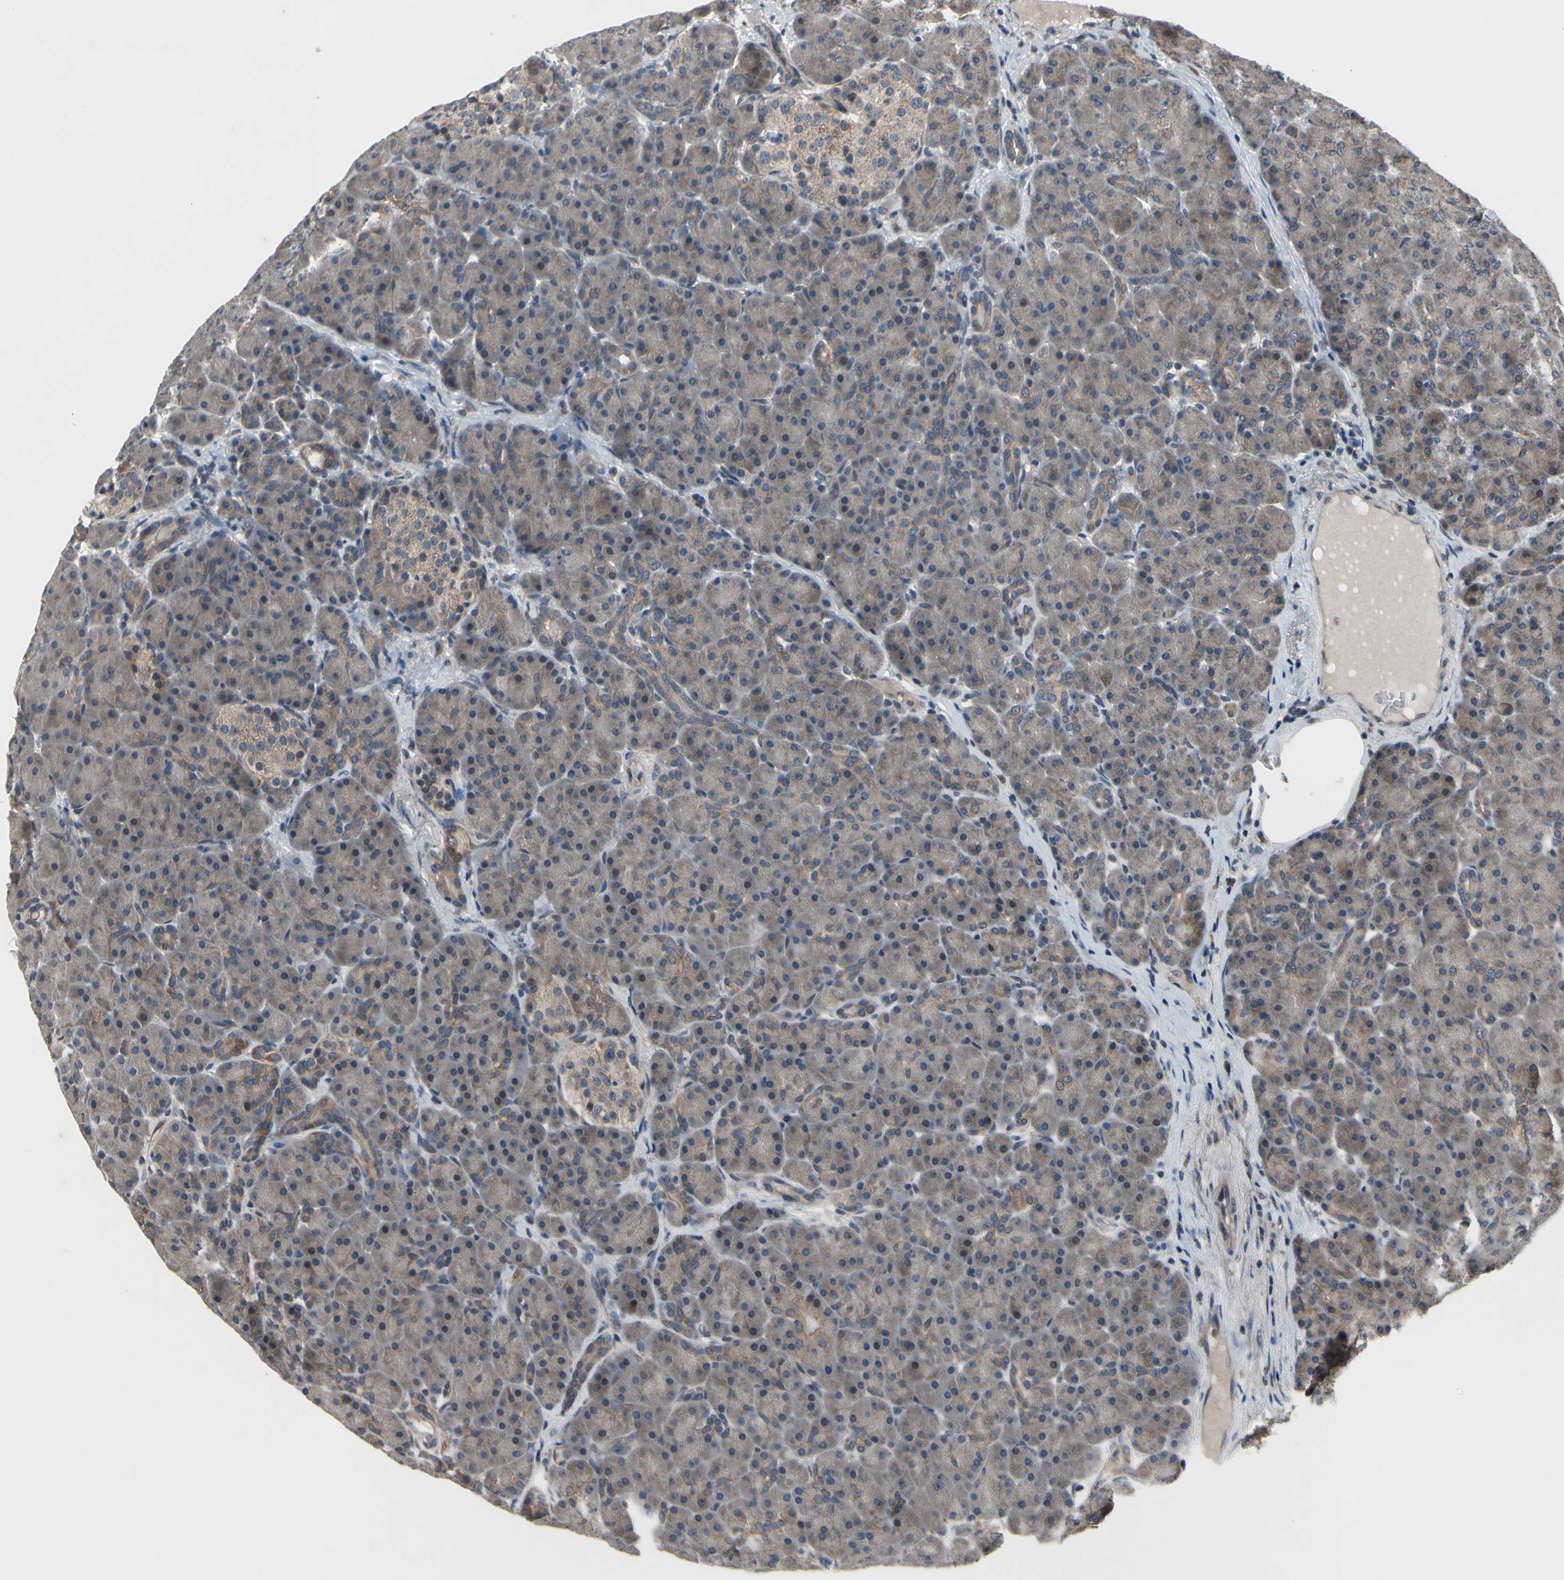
{"staining": {"intensity": "weak", "quantity": ">75%", "location": "cytoplasmic/membranous"}, "tissue": "pancreas", "cell_type": "Exocrine glandular cells", "image_type": "normal", "snomed": [{"axis": "morphology", "description": "Normal tissue, NOS"}, {"axis": "topography", "description": "Pancreas"}], "caption": "Immunohistochemistry (IHC) staining of normal pancreas, which reveals low levels of weak cytoplasmic/membranous expression in about >75% of exocrine glandular cells indicating weak cytoplasmic/membranous protein staining. The staining was performed using DAB (brown) for protein detection and nuclei were counterstained in hematoxylin (blue).", "gene": "MBTPS2", "patient": {"sex": "male", "age": 66}}